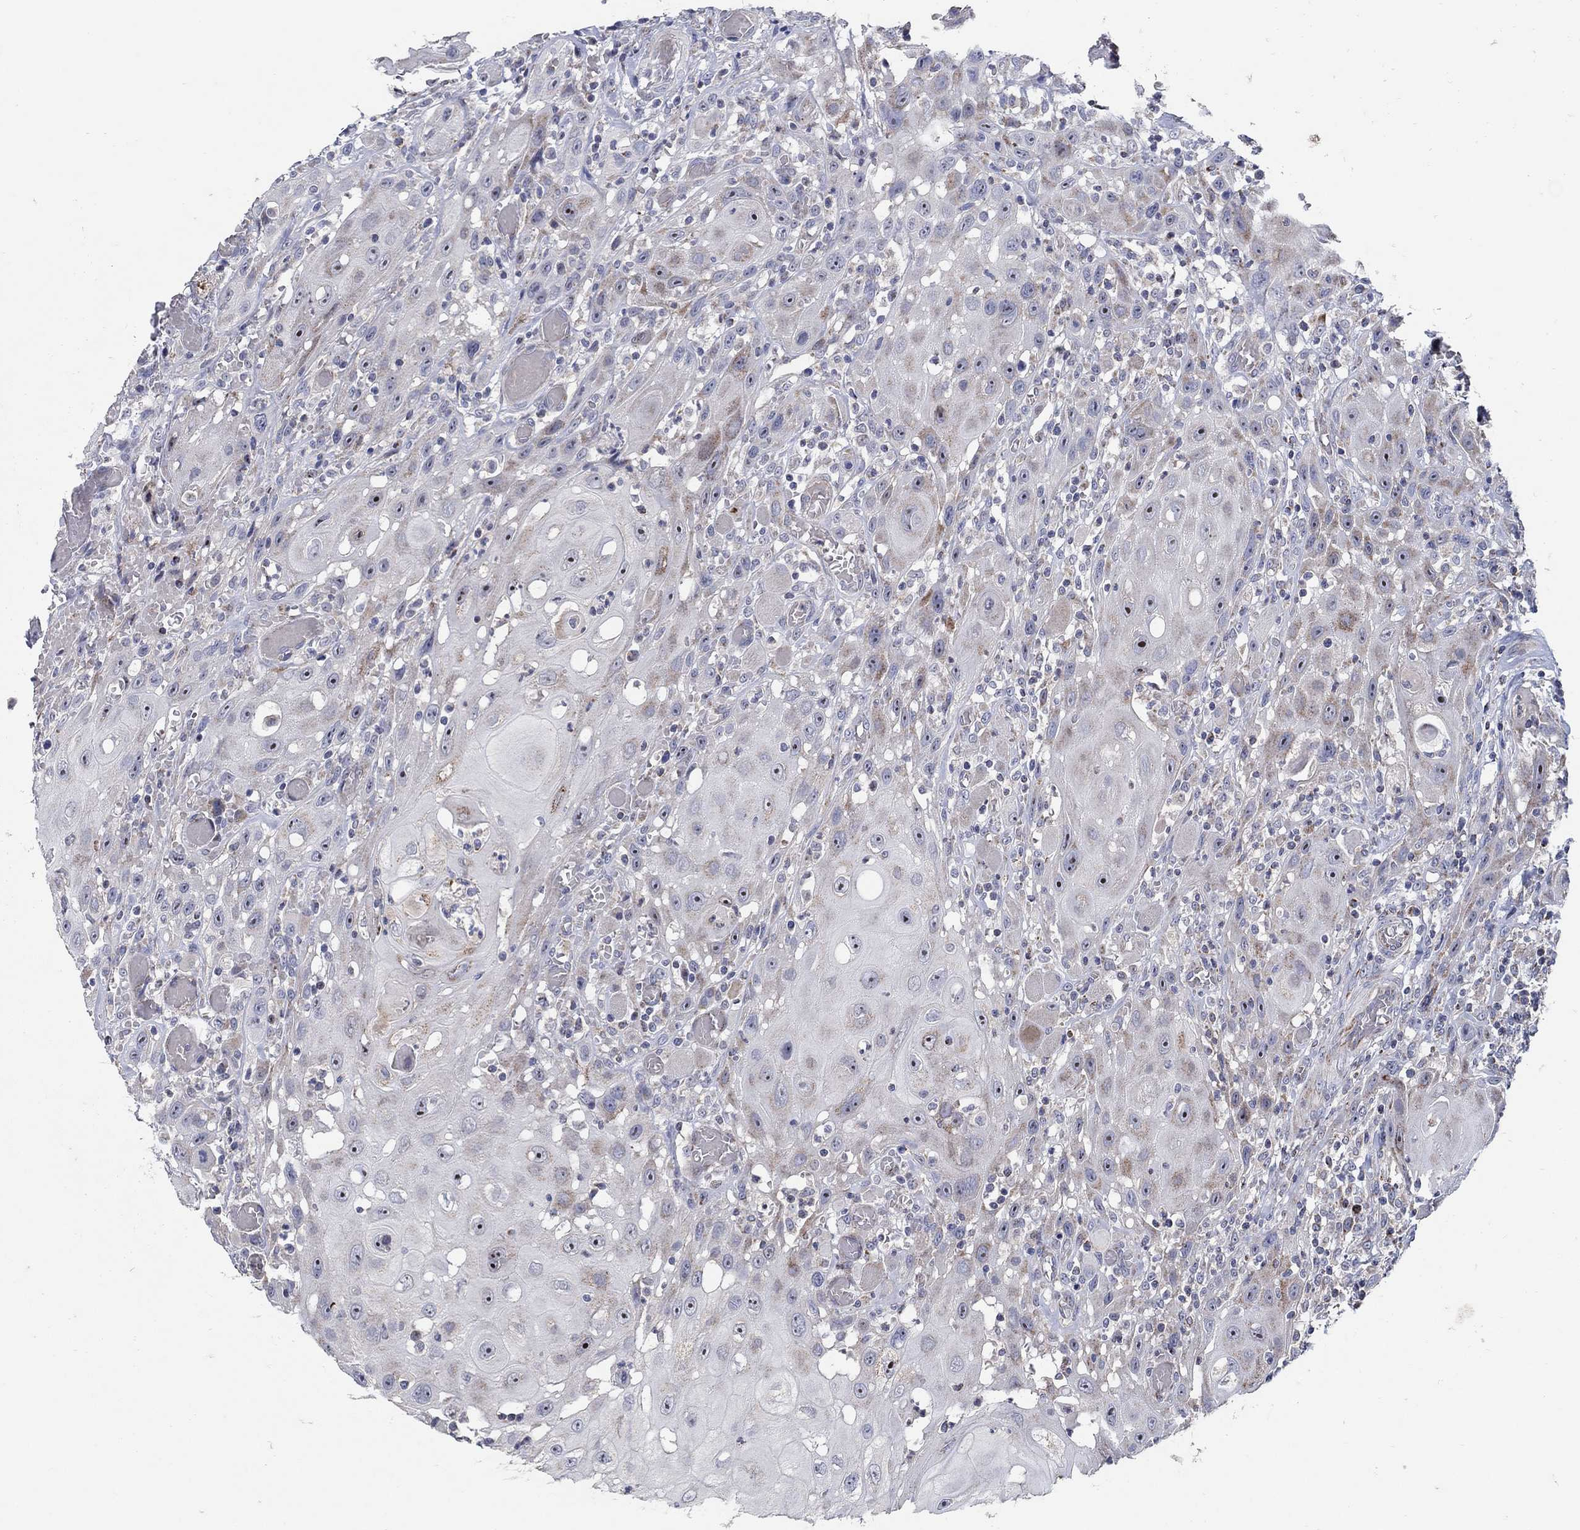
{"staining": {"intensity": "strong", "quantity": "<25%", "location": "nuclear"}, "tissue": "head and neck cancer", "cell_type": "Tumor cells", "image_type": "cancer", "snomed": [{"axis": "morphology", "description": "Normal tissue, NOS"}, {"axis": "morphology", "description": "Squamous cell carcinoma, NOS"}, {"axis": "topography", "description": "Oral tissue"}, {"axis": "topography", "description": "Head-Neck"}], "caption": "High-power microscopy captured an immunohistochemistry image of squamous cell carcinoma (head and neck), revealing strong nuclear positivity in about <25% of tumor cells. (DAB IHC with brightfield microscopy, high magnification).", "gene": "HMX2", "patient": {"sex": "male", "age": 71}}